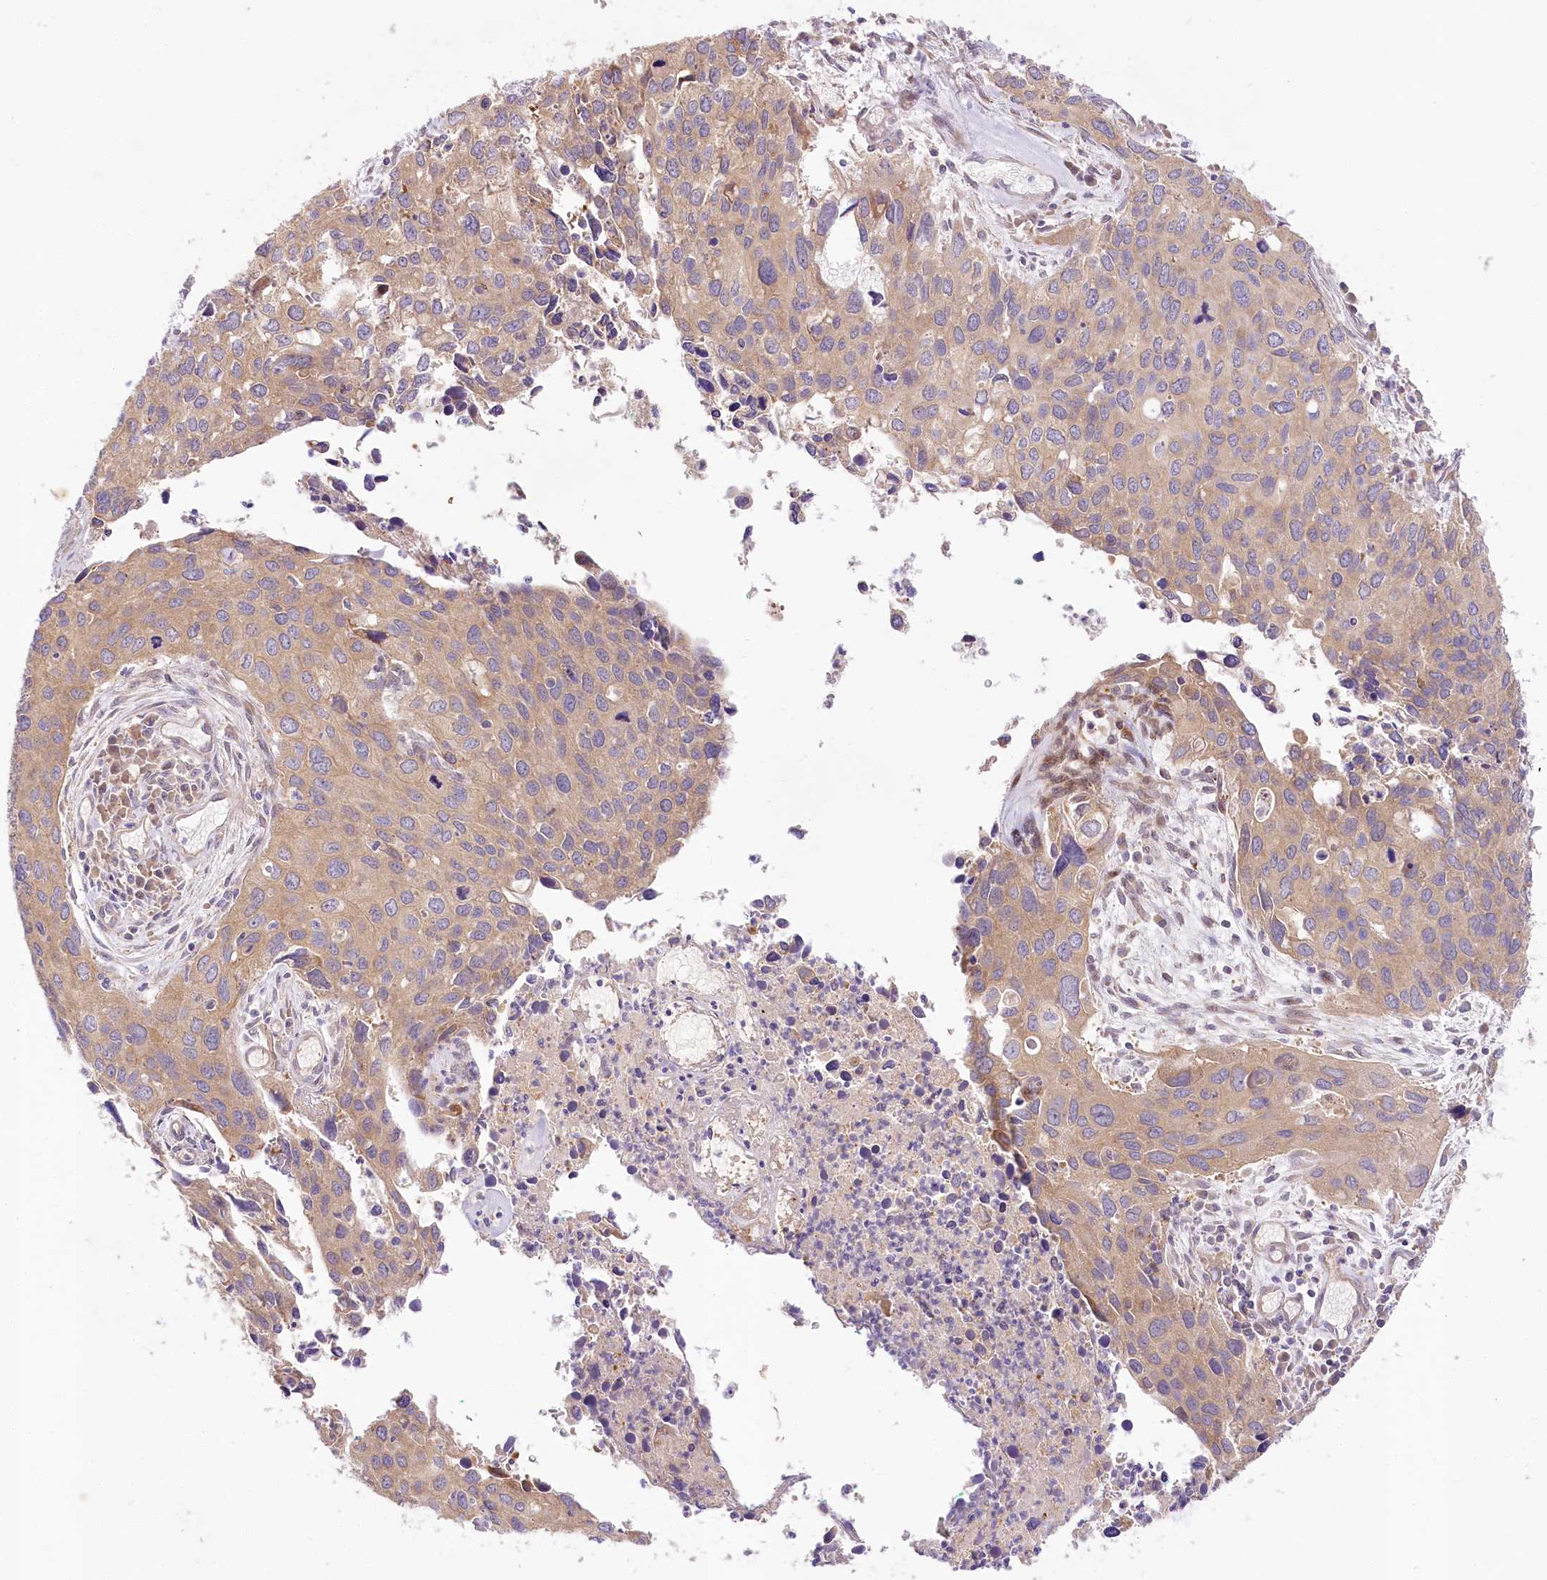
{"staining": {"intensity": "weak", "quantity": ">75%", "location": "cytoplasmic/membranous"}, "tissue": "cervical cancer", "cell_type": "Tumor cells", "image_type": "cancer", "snomed": [{"axis": "morphology", "description": "Squamous cell carcinoma, NOS"}, {"axis": "topography", "description": "Cervix"}], "caption": "Protein staining of cervical cancer tissue exhibits weak cytoplasmic/membranous staining in about >75% of tumor cells.", "gene": "PYROXD1", "patient": {"sex": "female", "age": 55}}